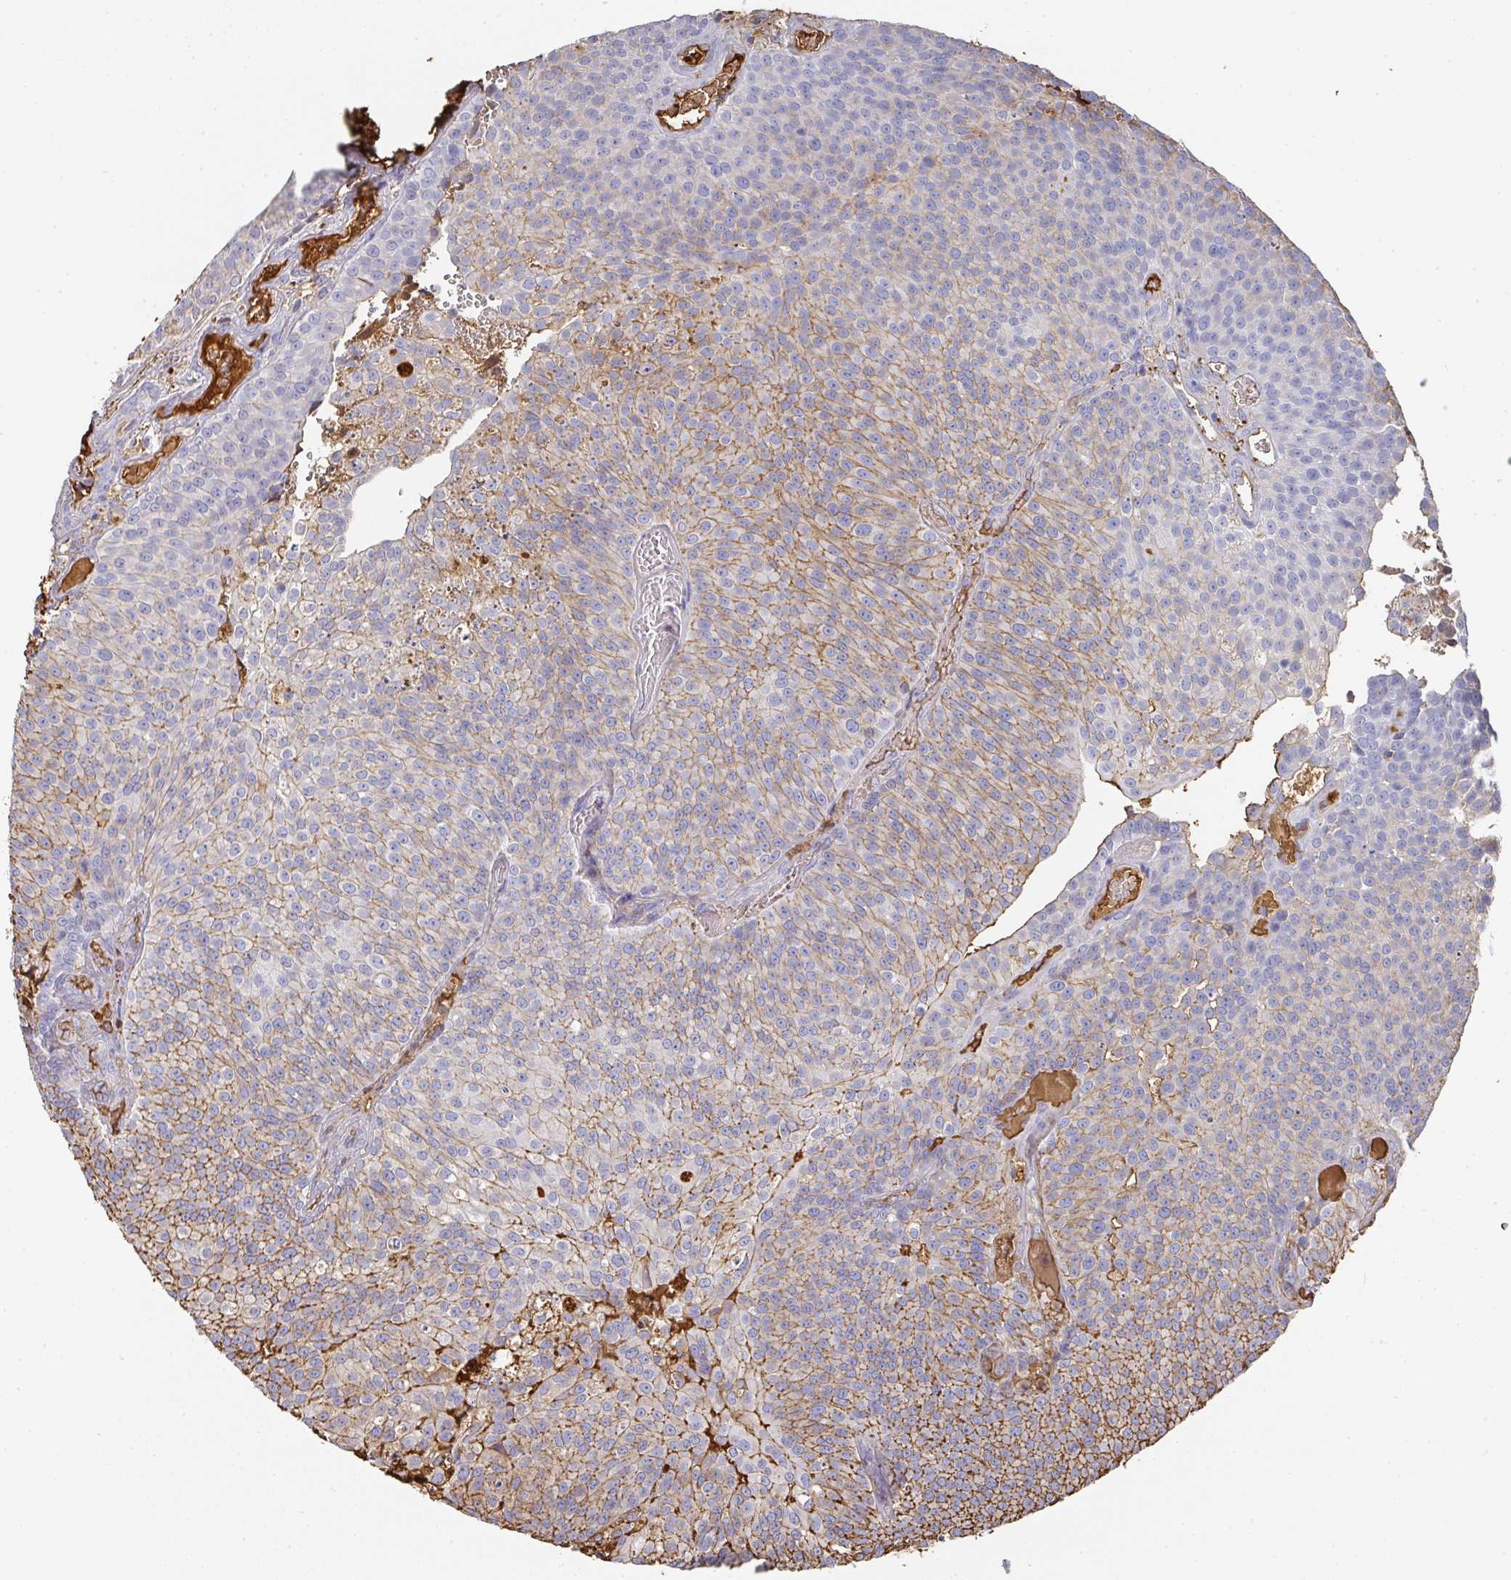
{"staining": {"intensity": "moderate", "quantity": "25%-75%", "location": "cytoplasmic/membranous"}, "tissue": "urothelial cancer", "cell_type": "Tumor cells", "image_type": "cancer", "snomed": [{"axis": "morphology", "description": "Urothelial carcinoma, Low grade"}, {"axis": "topography", "description": "Urinary bladder"}], "caption": "Urothelial cancer was stained to show a protein in brown. There is medium levels of moderate cytoplasmic/membranous staining in approximately 25%-75% of tumor cells. The protein of interest is shown in brown color, while the nuclei are stained blue.", "gene": "ALB", "patient": {"sex": "female", "age": 79}}